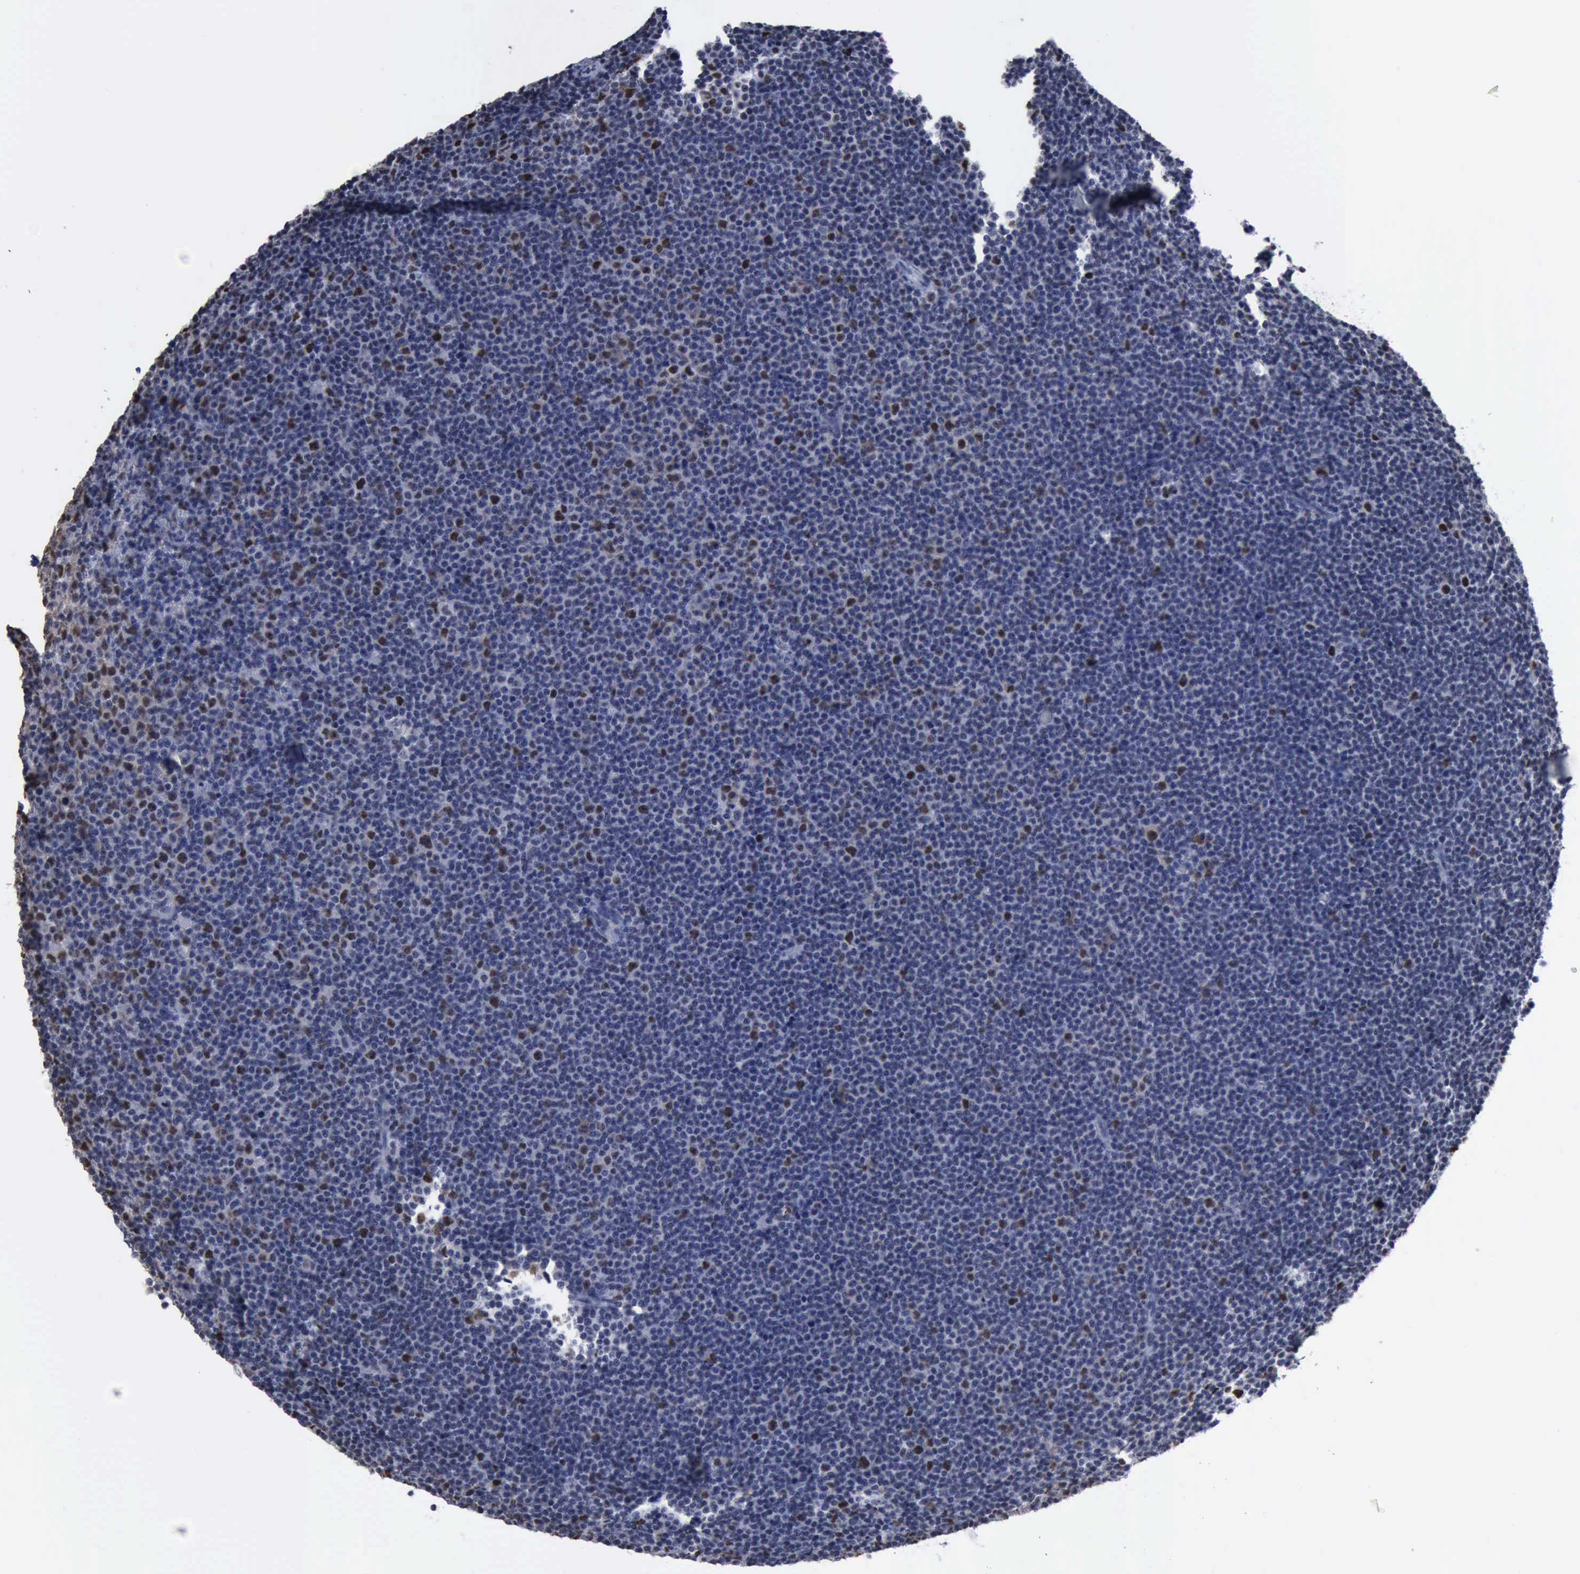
{"staining": {"intensity": "weak", "quantity": "<25%", "location": "nuclear"}, "tissue": "lymphoma", "cell_type": "Tumor cells", "image_type": "cancer", "snomed": [{"axis": "morphology", "description": "Malignant lymphoma, non-Hodgkin's type, Low grade"}, {"axis": "topography", "description": "Lymph node"}], "caption": "Immunohistochemistry (IHC) photomicrograph of neoplastic tissue: low-grade malignant lymphoma, non-Hodgkin's type stained with DAB (3,3'-diaminobenzidine) shows no significant protein expression in tumor cells. (Immunohistochemistry (IHC), brightfield microscopy, high magnification).", "gene": "PCNA", "patient": {"sex": "female", "age": 69}}